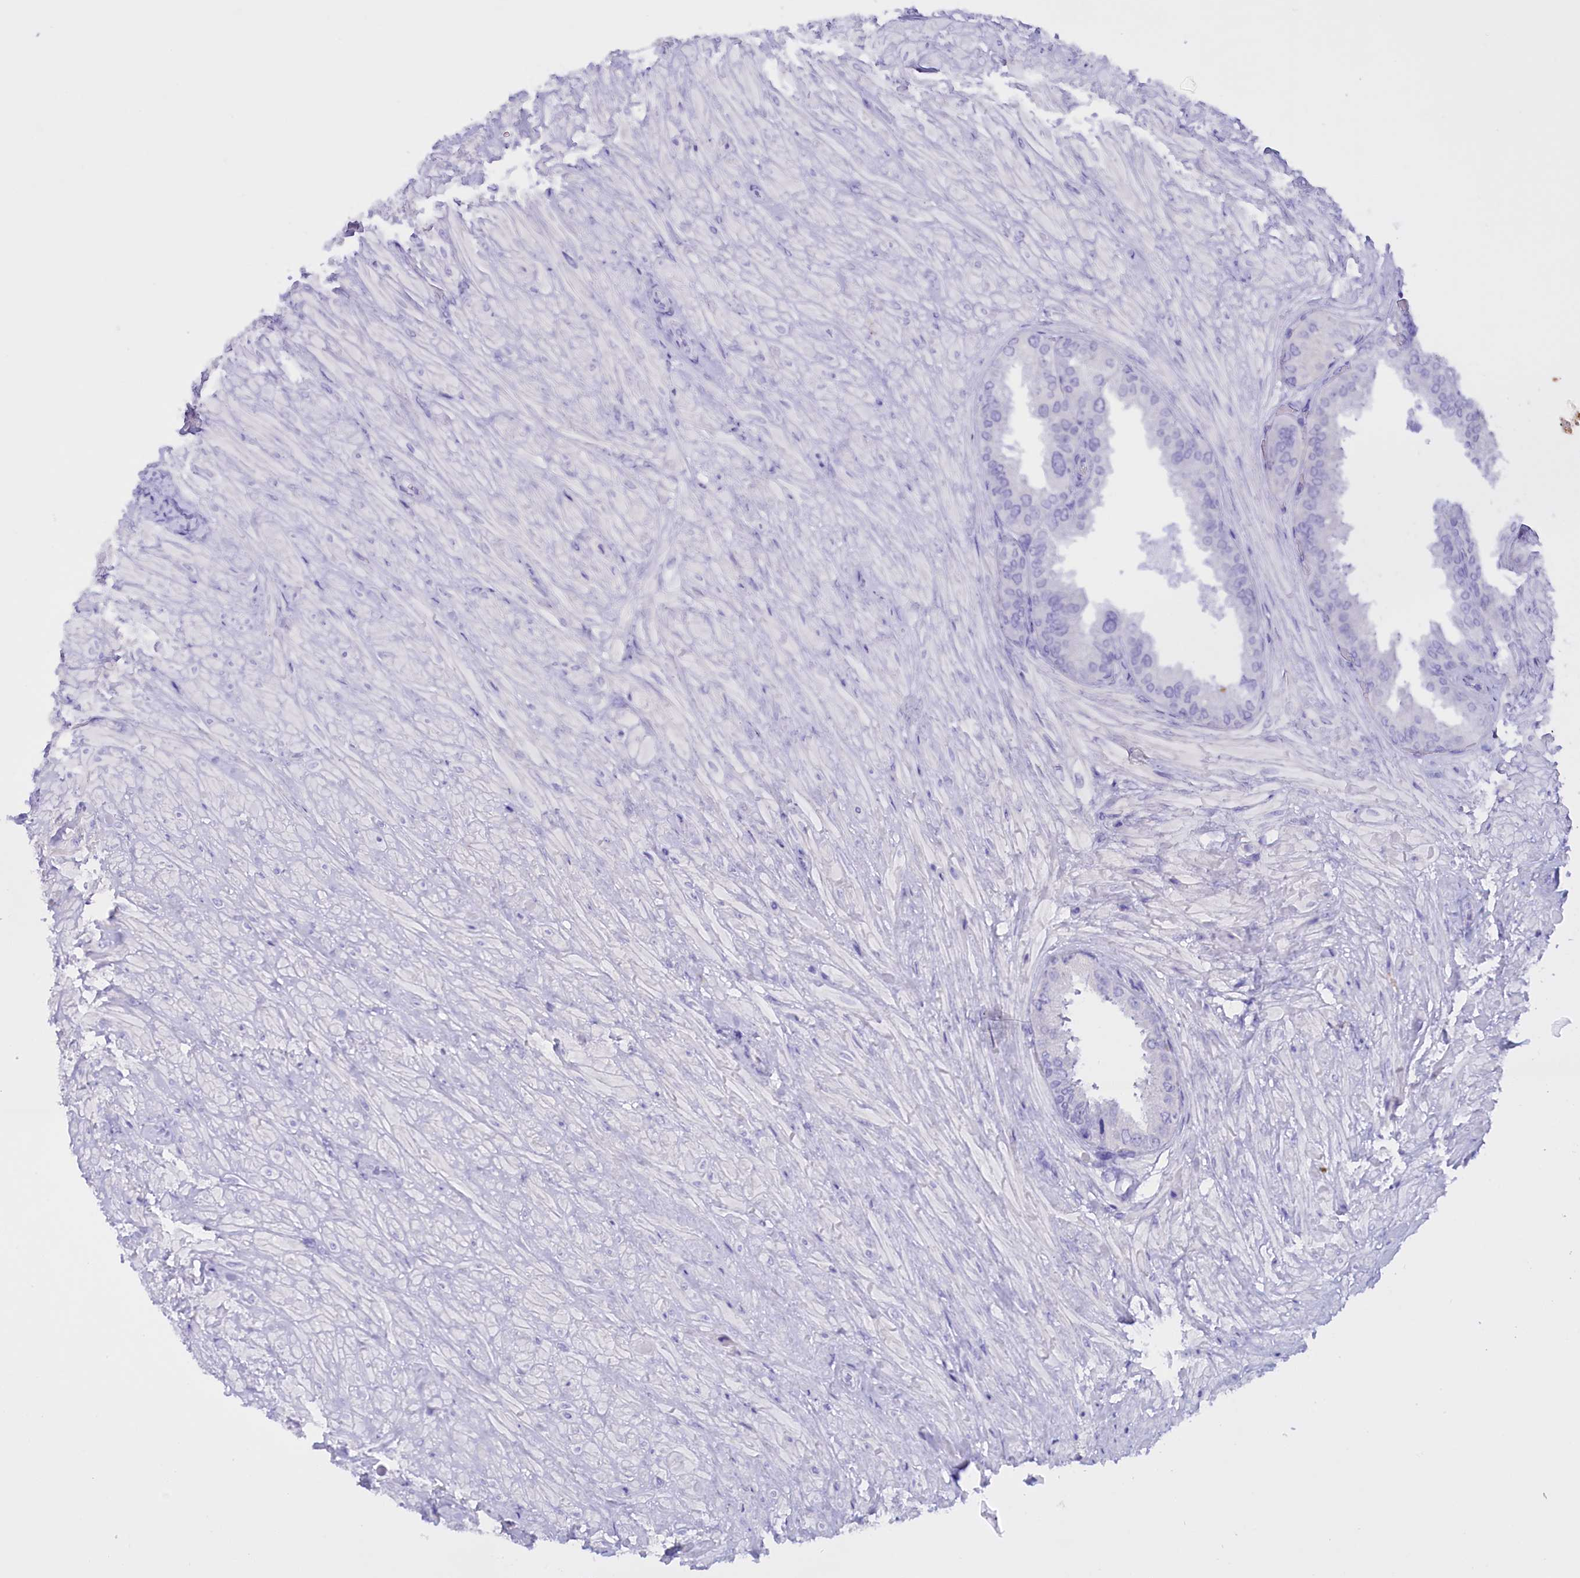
{"staining": {"intensity": "negative", "quantity": "none", "location": "none"}, "tissue": "seminal vesicle", "cell_type": "Glandular cells", "image_type": "normal", "snomed": [{"axis": "morphology", "description": "Normal tissue, NOS"}, {"axis": "topography", "description": "Seminal veicle"}, {"axis": "topography", "description": "Peripheral nerve tissue"}], "caption": "Human seminal vesicle stained for a protein using immunohistochemistry (IHC) shows no staining in glandular cells.", "gene": "PROK2", "patient": {"sex": "male", "age": 63}}